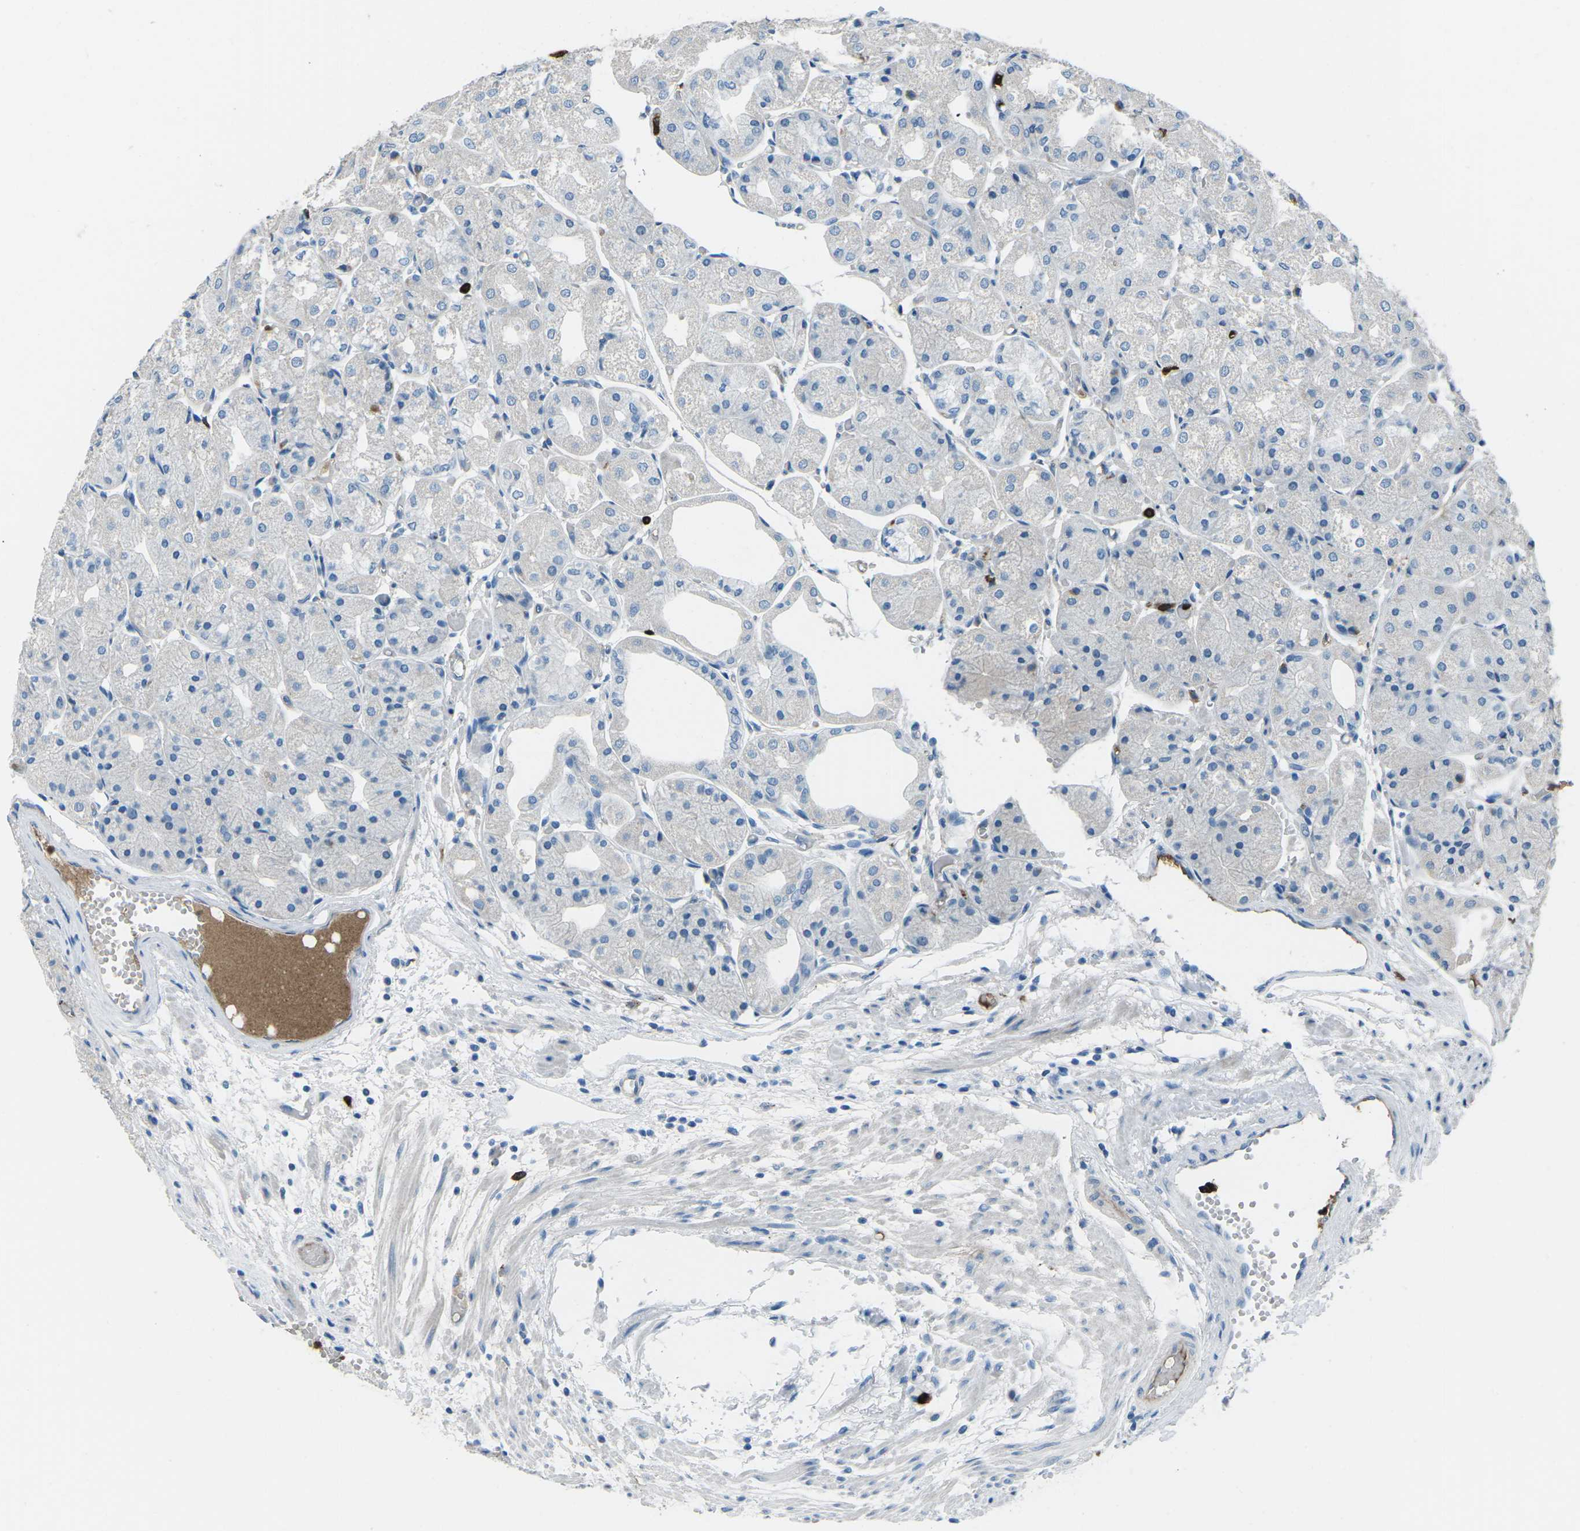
{"staining": {"intensity": "negative", "quantity": "none", "location": "none"}, "tissue": "stomach", "cell_type": "Glandular cells", "image_type": "normal", "snomed": [{"axis": "morphology", "description": "Normal tissue, NOS"}, {"axis": "topography", "description": "Stomach, upper"}], "caption": "The photomicrograph reveals no significant positivity in glandular cells of stomach. (DAB immunohistochemistry (IHC) with hematoxylin counter stain).", "gene": "FCN1", "patient": {"sex": "male", "age": 72}}